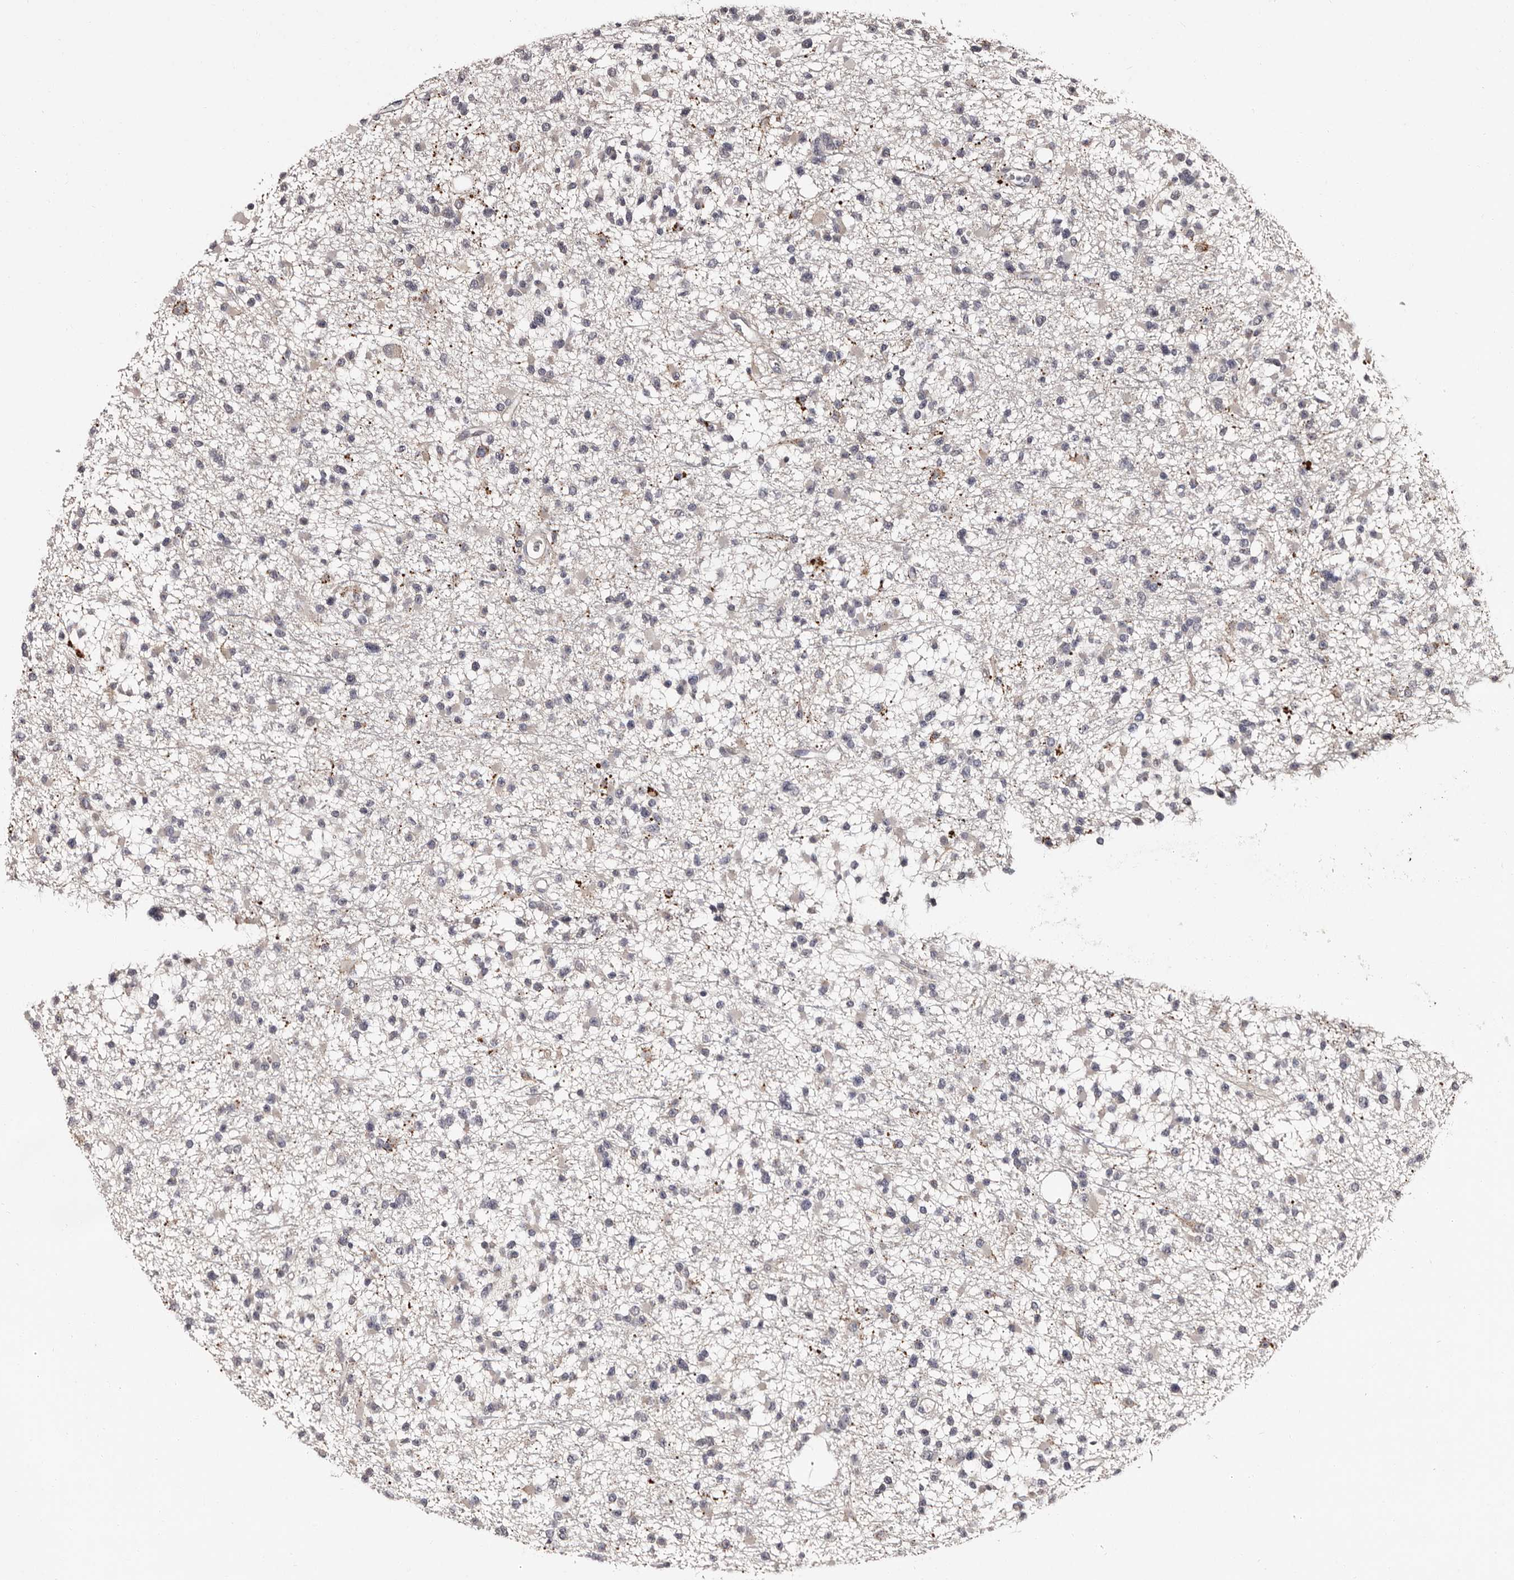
{"staining": {"intensity": "negative", "quantity": "none", "location": "none"}, "tissue": "glioma", "cell_type": "Tumor cells", "image_type": "cancer", "snomed": [{"axis": "morphology", "description": "Glioma, malignant, Low grade"}, {"axis": "topography", "description": "Brain"}], "caption": "DAB immunohistochemical staining of malignant low-grade glioma displays no significant staining in tumor cells.", "gene": "DNPH1", "patient": {"sex": "female", "age": 22}}